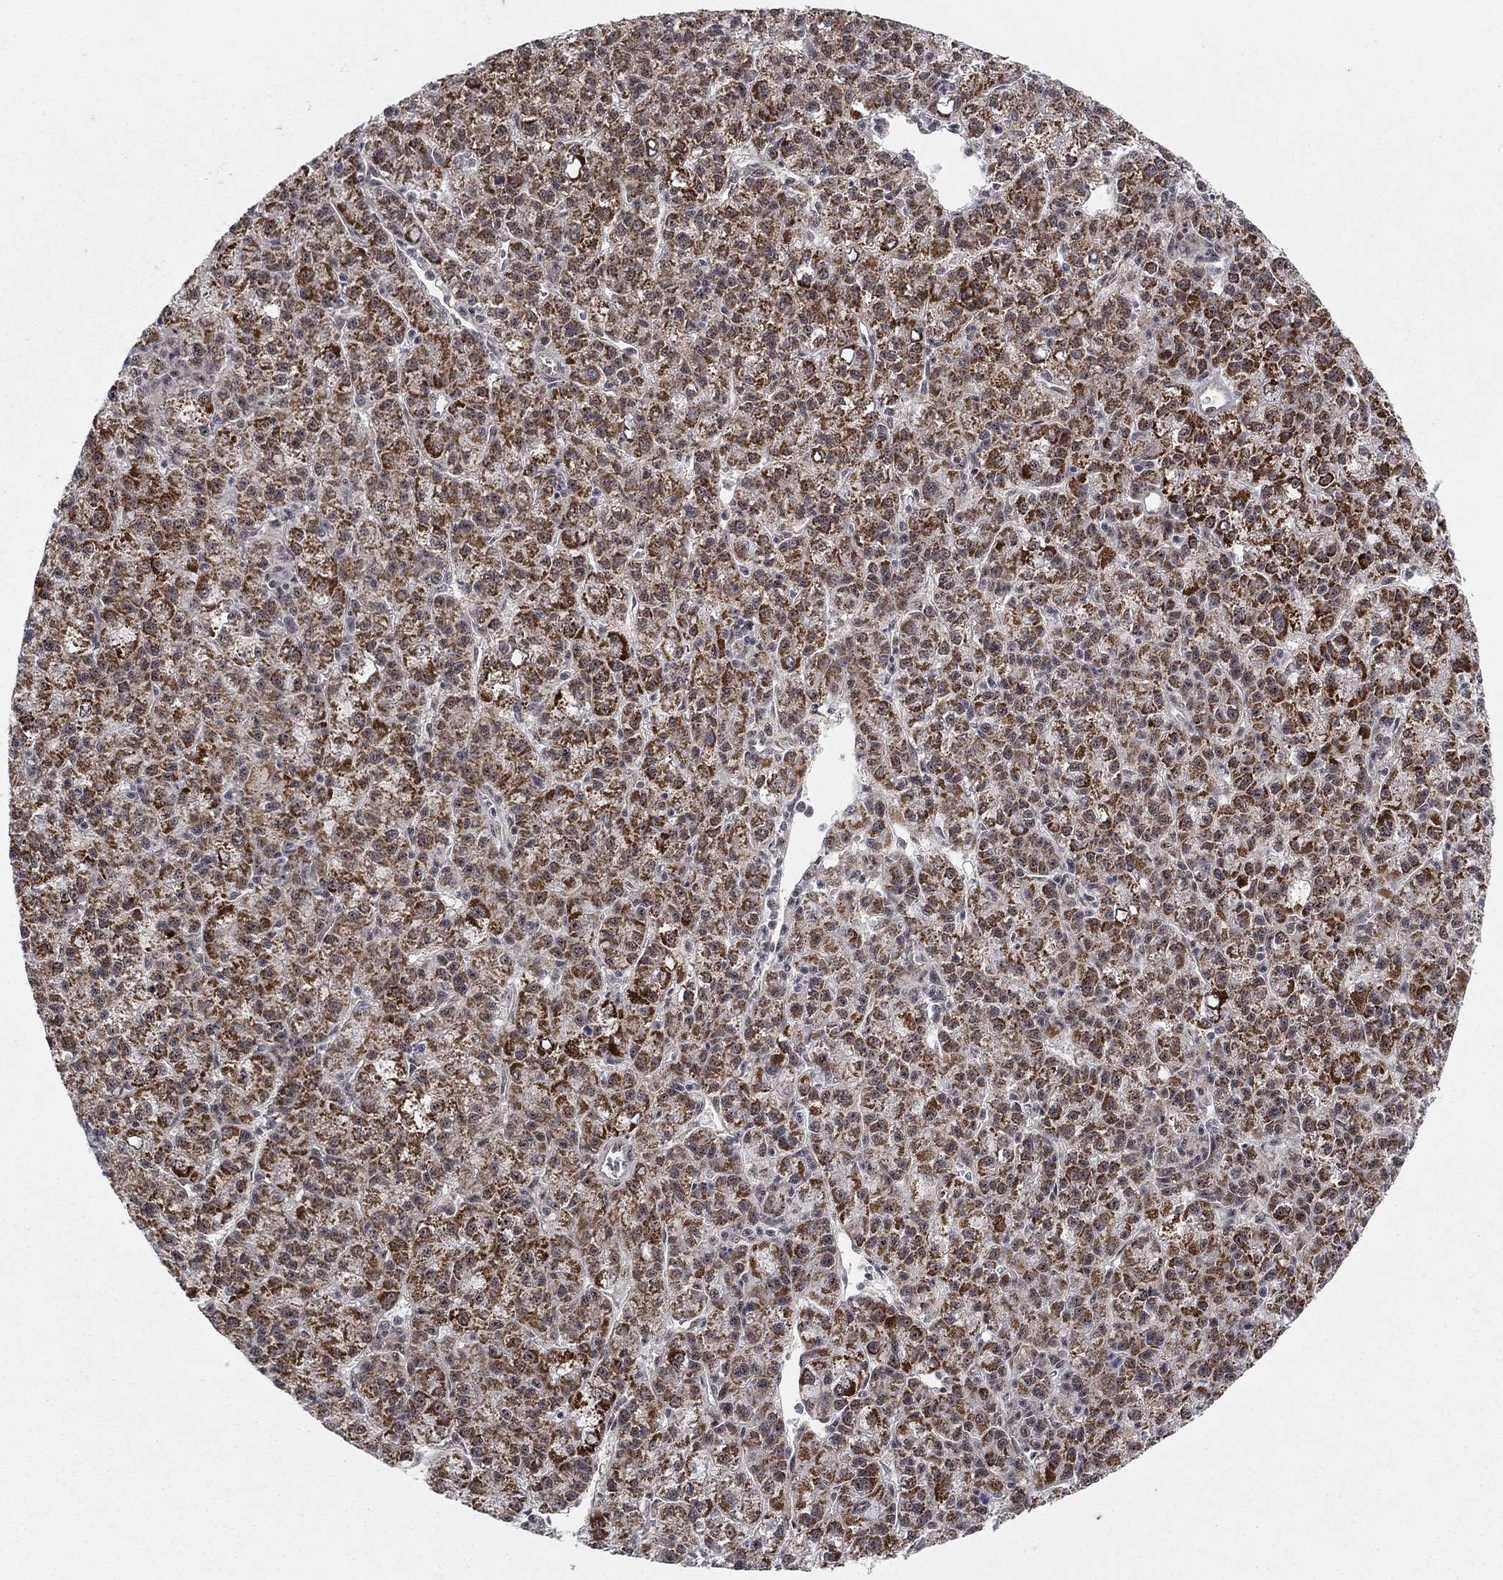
{"staining": {"intensity": "strong", "quantity": ">75%", "location": "cytoplasmic/membranous"}, "tissue": "liver cancer", "cell_type": "Tumor cells", "image_type": "cancer", "snomed": [{"axis": "morphology", "description": "Carcinoma, Hepatocellular, NOS"}, {"axis": "topography", "description": "Liver"}], "caption": "Immunohistochemical staining of liver cancer shows high levels of strong cytoplasmic/membranous protein expression in approximately >75% of tumor cells.", "gene": "ZNF395", "patient": {"sex": "female", "age": 60}}